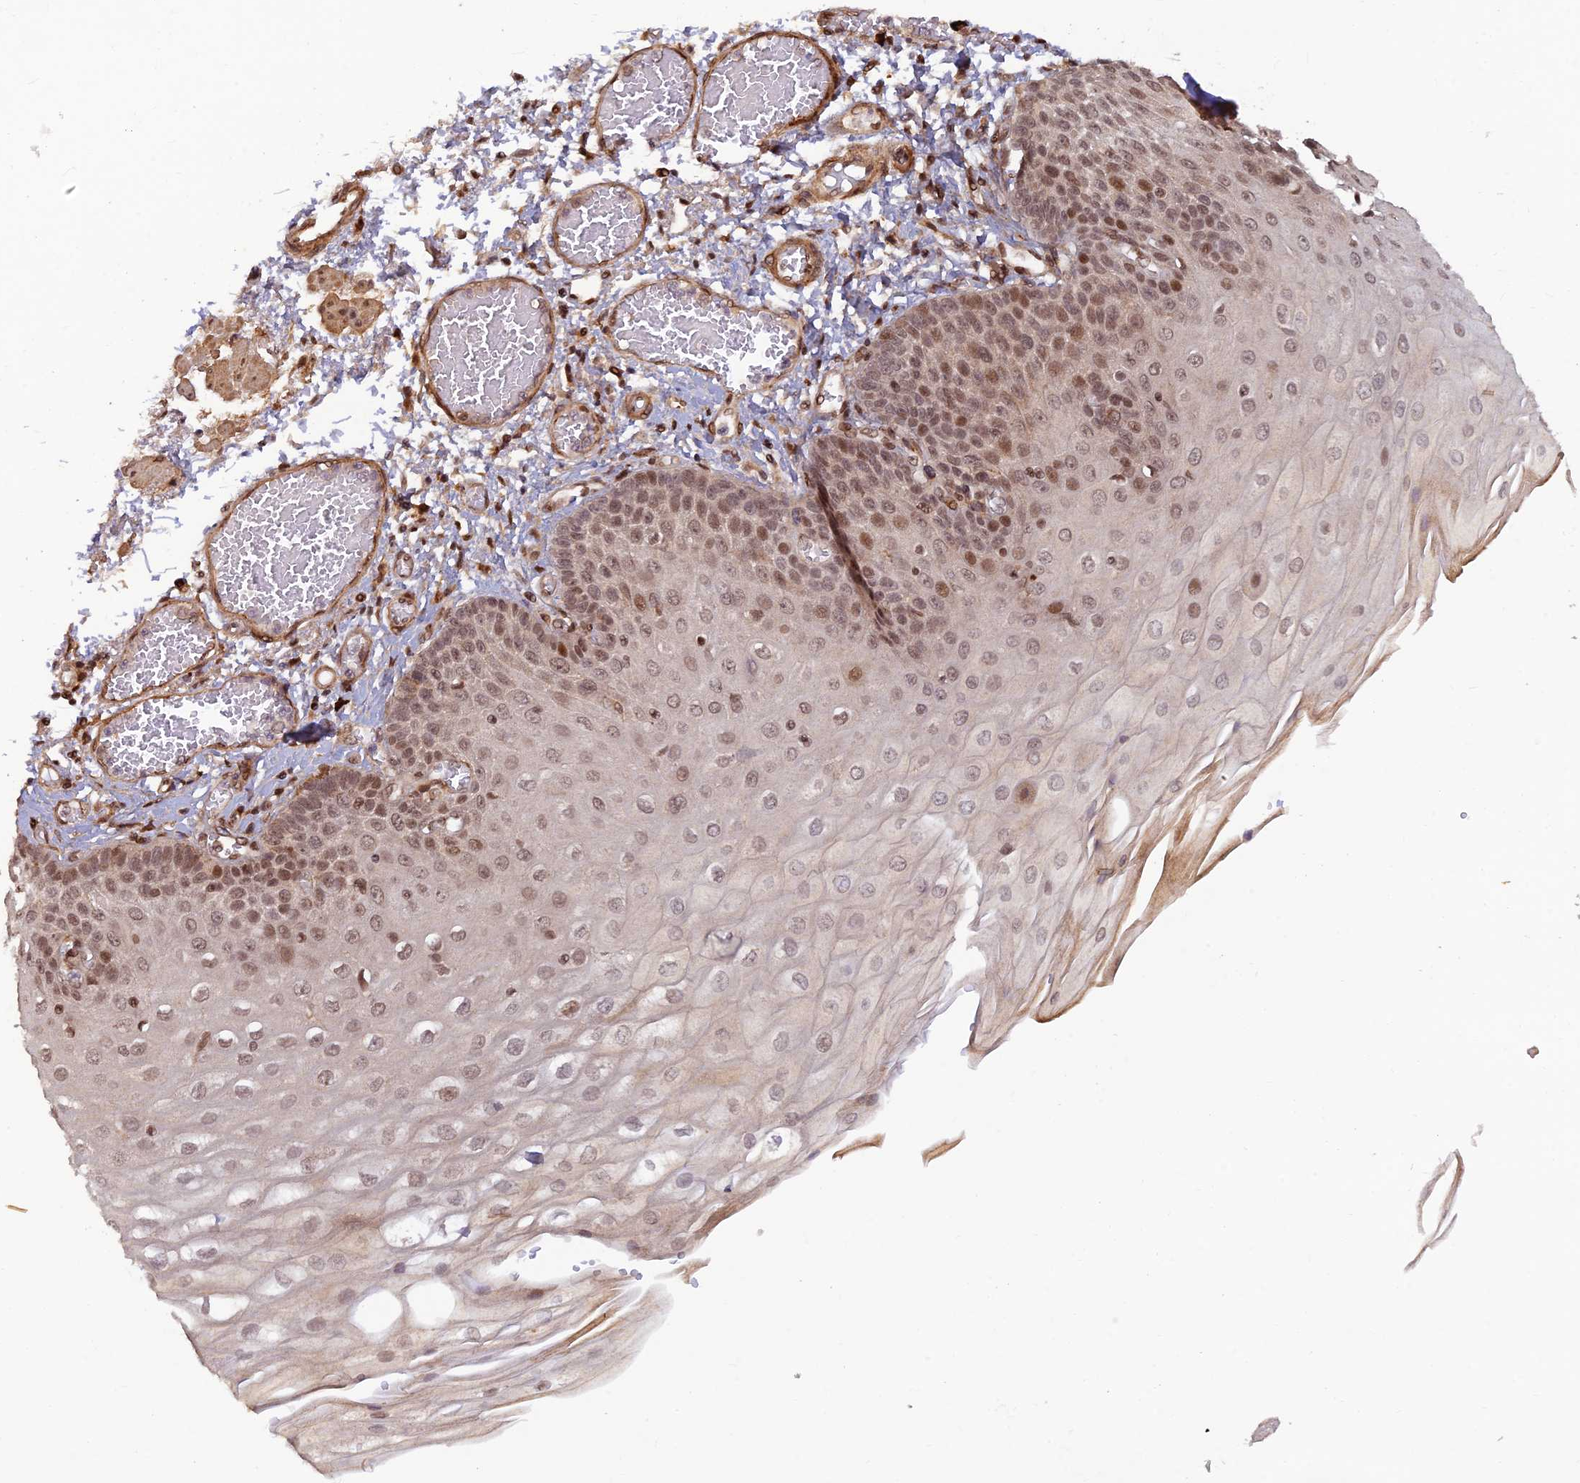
{"staining": {"intensity": "moderate", "quantity": ">75%", "location": "cytoplasmic/membranous,nuclear"}, "tissue": "esophagus", "cell_type": "Squamous epithelial cells", "image_type": "normal", "snomed": [{"axis": "morphology", "description": "Normal tissue, NOS"}, {"axis": "topography", "description": "Esophagus"}], "caption": "Immunohistochemical staining of benign human esophagus shows medium levels of moderate cytoplasmic/membranous,nuclear positivity in approximately >75% of squamous epithelial cells. The protein of interest is shown in brown color, while the nuclei are stained blue.", "gene": "ZNF565", "patient": {"sex": "male", "age": 81}}